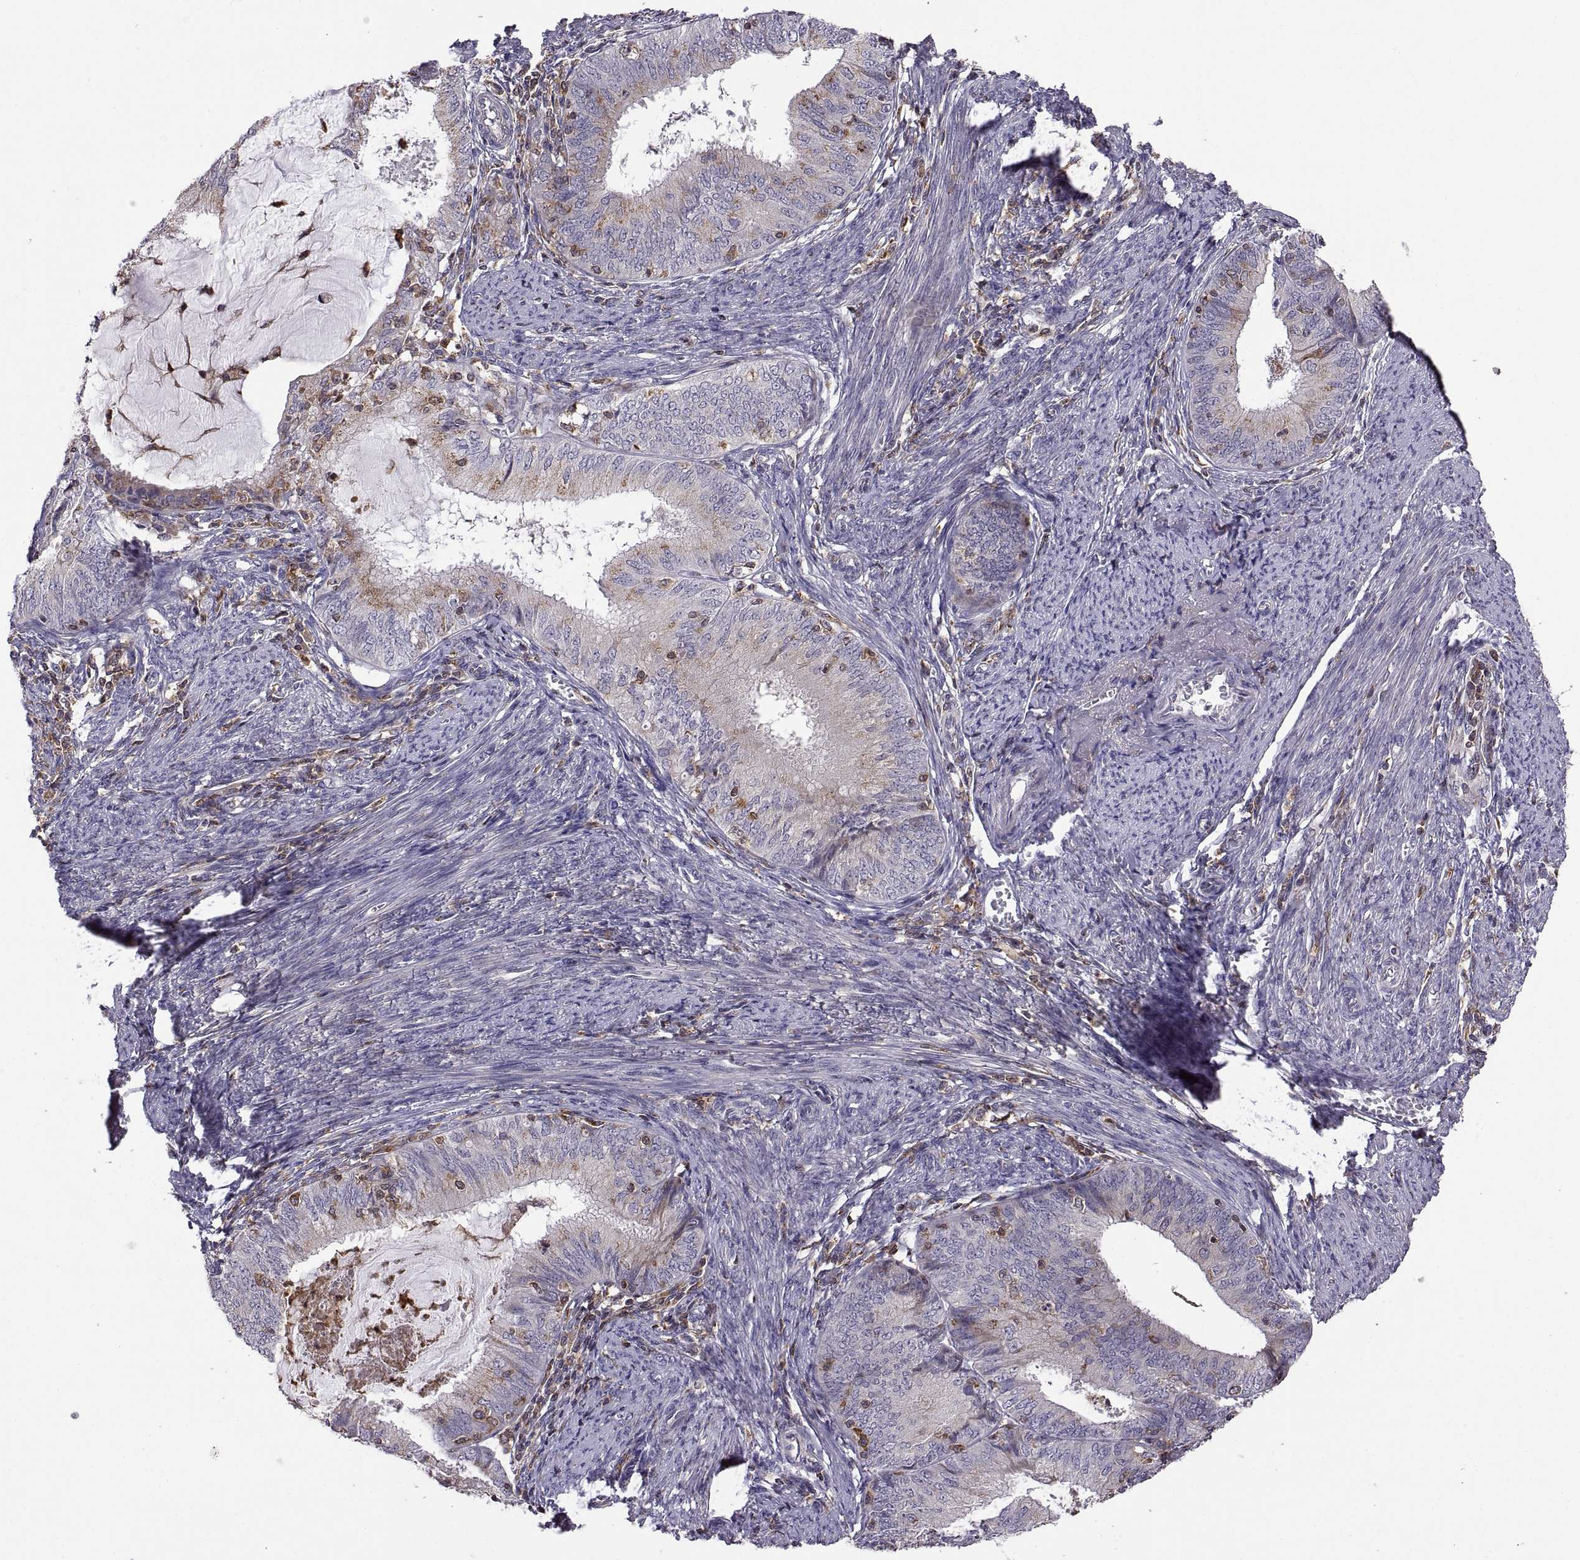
{"staining": {"intensity": "negative", "quantity": "none", "location": "none"}, "tissue": "endometrial cancer", "cell_type": "Tumor cells", "image_type": "cancer", "snomed": [{"axis": "morphology", "description": "Adenocarcinoma, NOS"}, {"axis": "topography", "description": "Endometrium"}], "caption": "High power microscopy histopathology image of an immunohistochemistry (IHC) photomicrograph of endometrial cancer (adenocarcinoma), revealing no significant expression in tumor cells.", "gene": "ACAP1", "patient": {"sex": "female", "age": 57}}